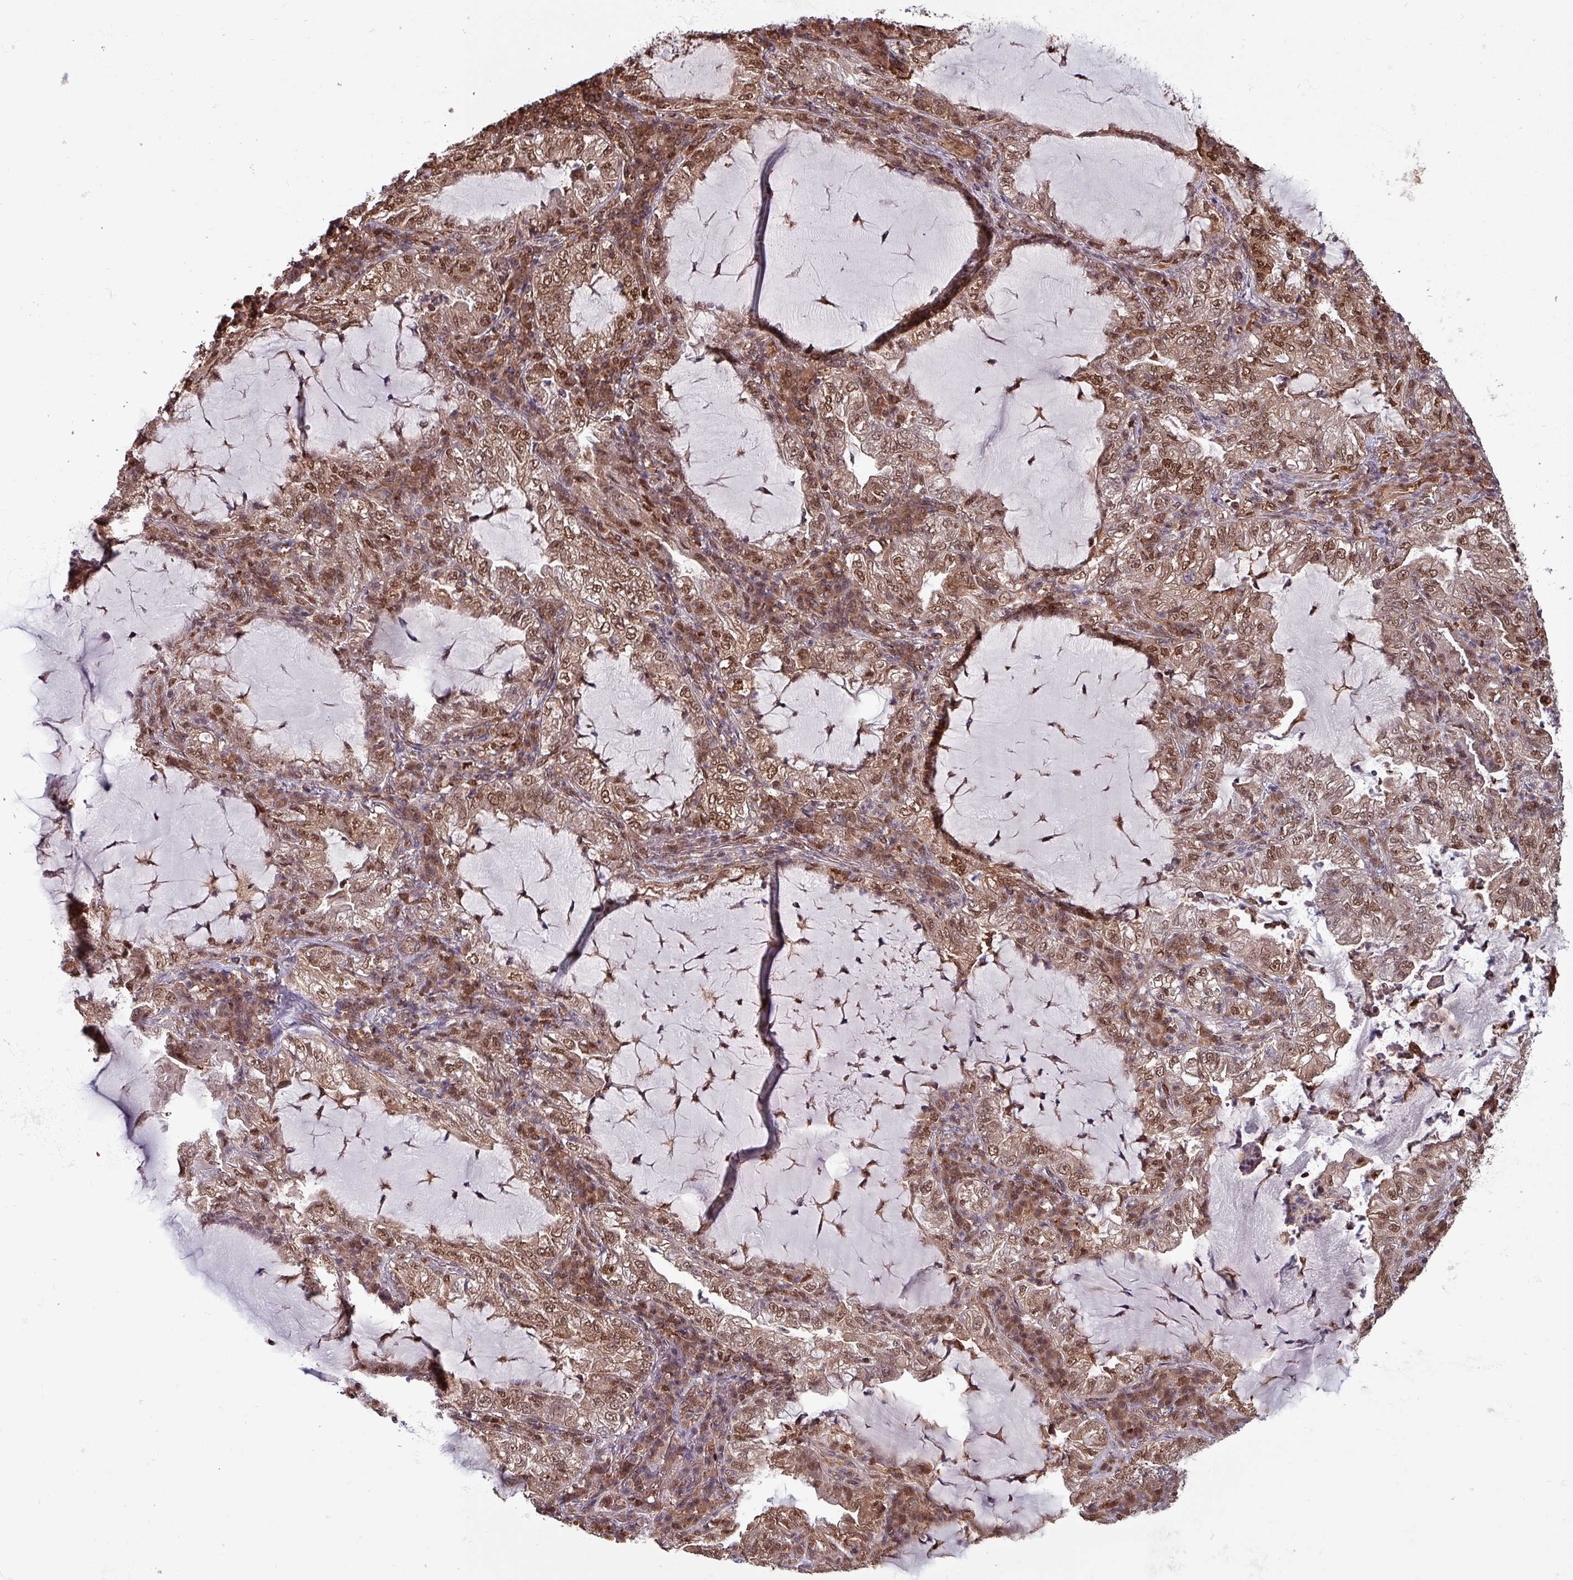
{"staining": {"intensity": "moderate", "quantity": ">75%", "location": "cytoplasmic/membranous,nuclear"}, "tissue": "lung cancer", "cell_type": "Tumor cells", "image_type": "cancer", "snomed": [{"axis": "morphology", "description": "Adenocarcinoma, NOS"}, {"axis": "topography", "description": "Lung"}], "caption": "Moderate cytoplasmic/membranous and nuclear staining is appreciated in about >75% of tumor cells in lung cancer (adenocarcinoma).", "gene": "PSMB8", "patient": {"sex": "female", "age": 73}}